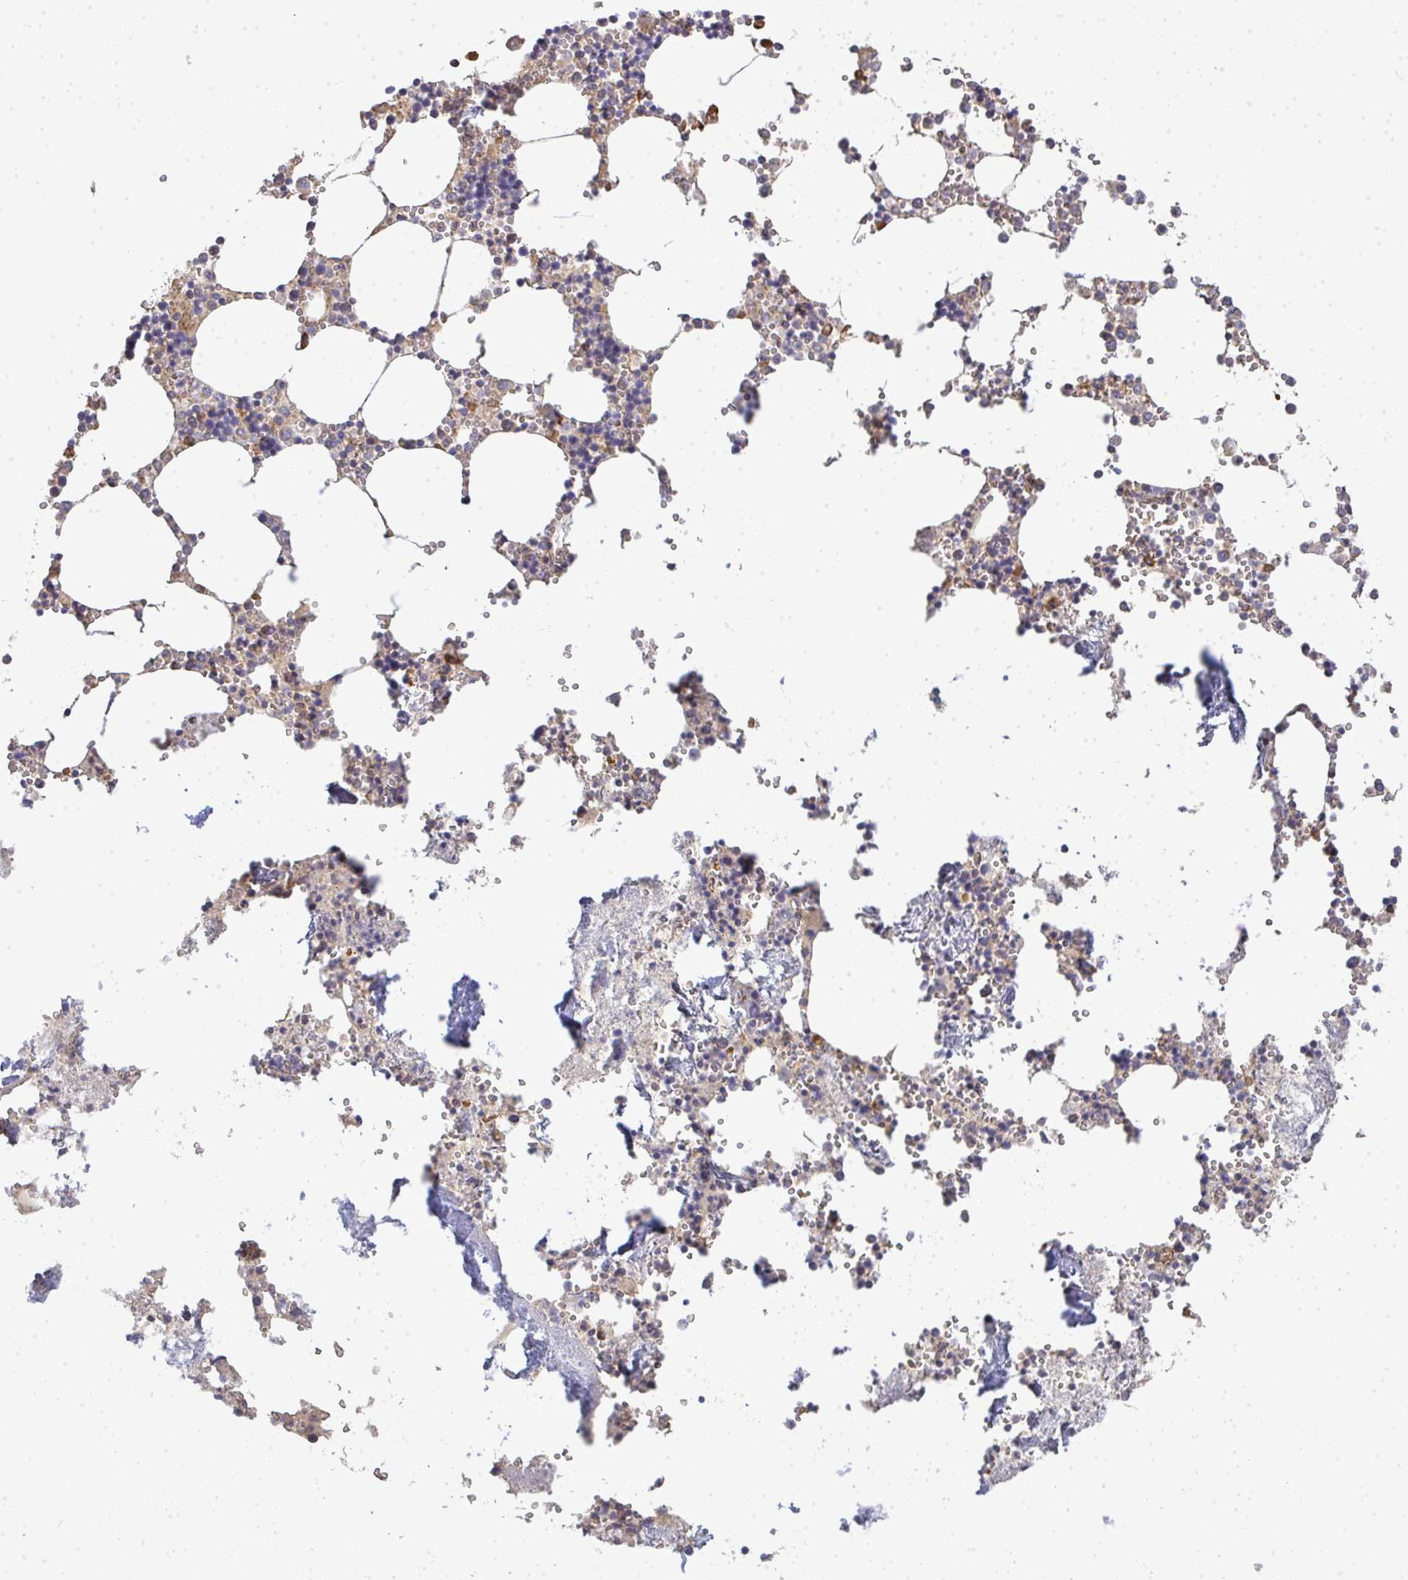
{"staining": {"intensity": "moderate", "quantity": "25%-75%", "location": "cytoplasmic/membranous"}, "tissue": "bone marrow", "cell_type": "Hematopoietic cells", "image_type": "normal", "snomed": [{"axis": "morphology", "description": "Normal tissue, NOS"}, {"axis": "topography", "description": "Bone marrow"}], "caption": "An immunohistochemistry photomicrograph of unremarkable tissue is shown. Protein staining in brown shows moderate cytoplasmic/membranous positivity in bone marrow within hematopoietic cells. The protein of interest is stained brown, and the nuclei are stained in blue (DAB (3,3'-diaminobenzidine) IHC with brightfield microscopy, high magnification).", "gene": "B4GALT6", "patient": {"sex": "male", "age": 54}}